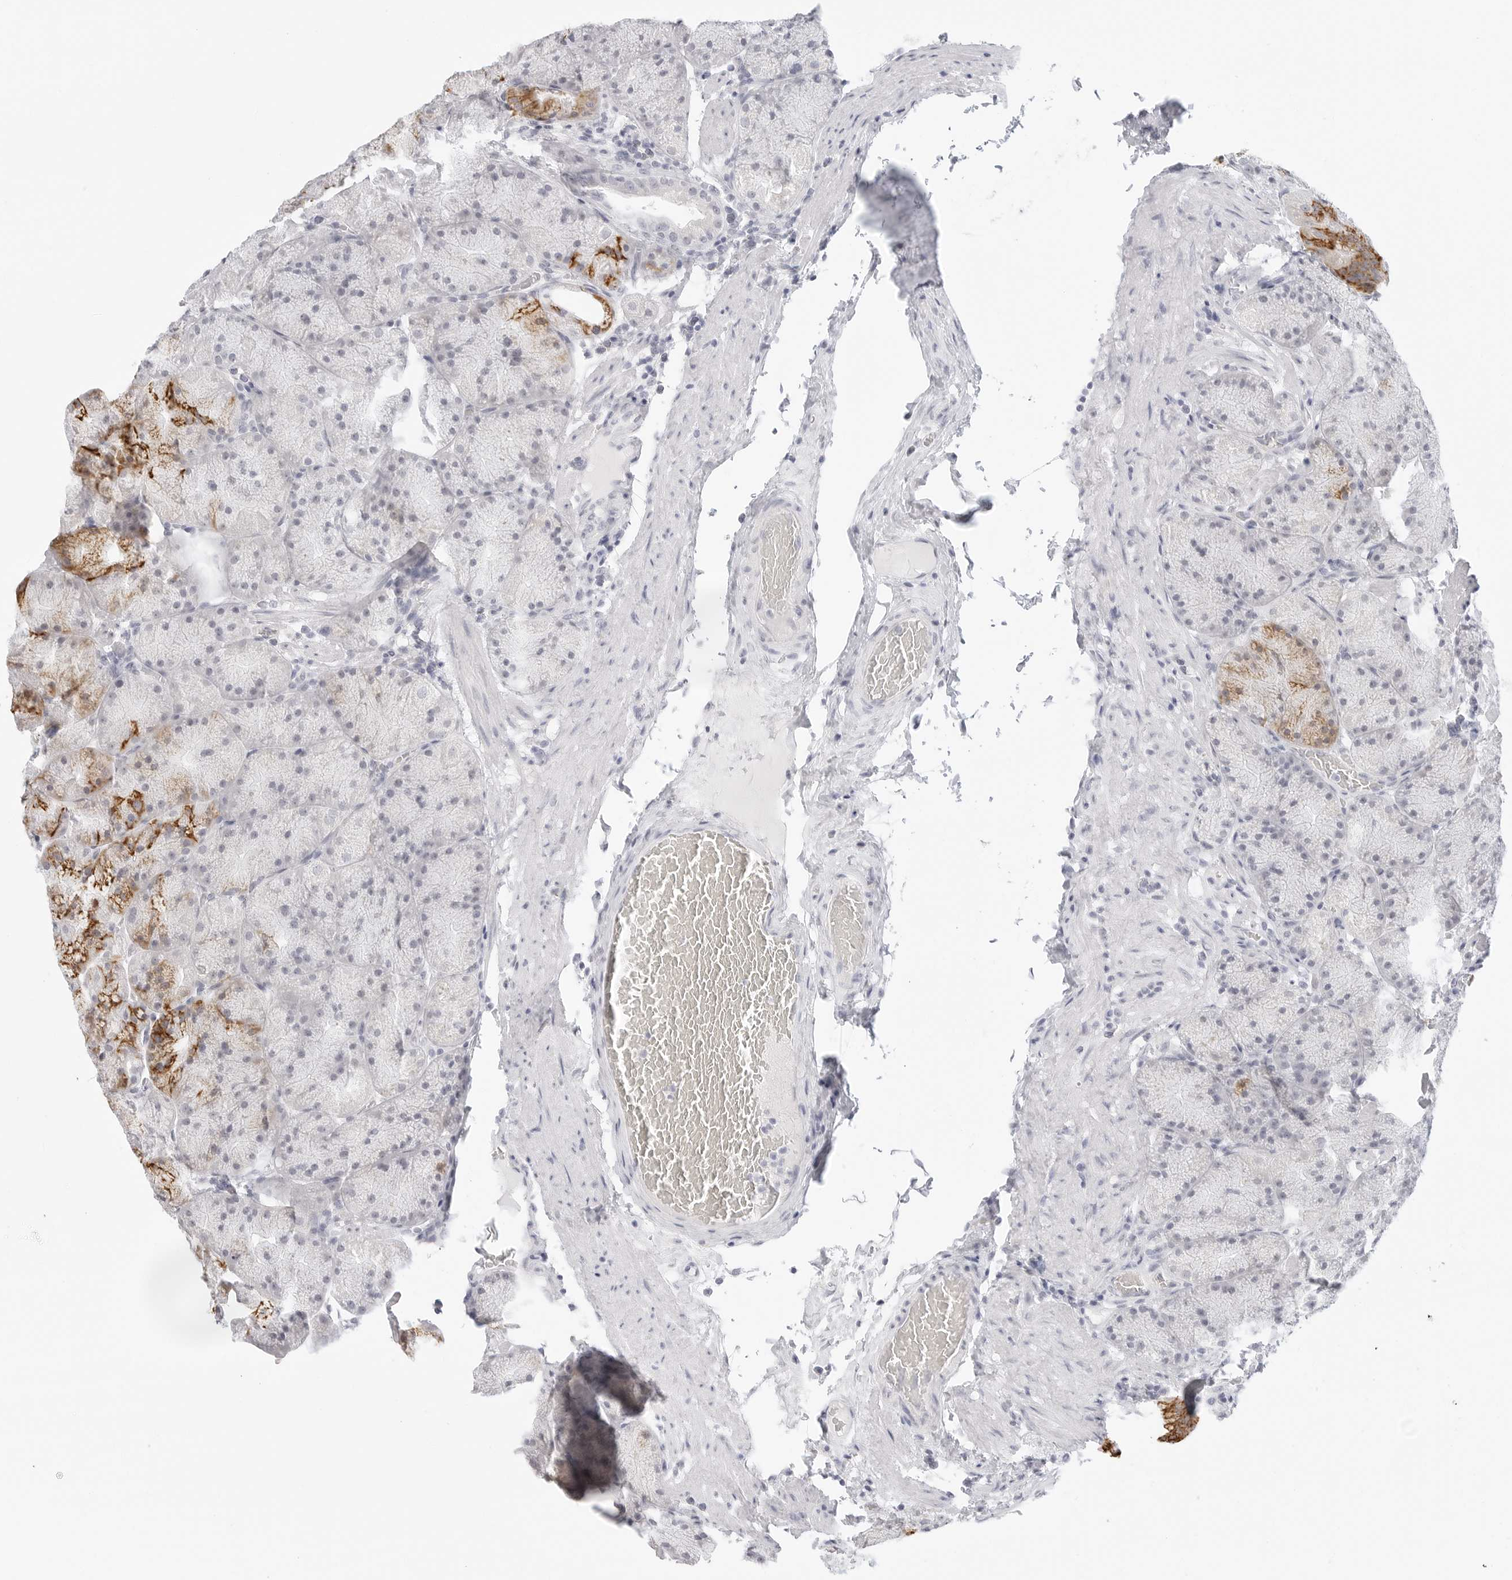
{"staining": {"intensity": "strong", "quantity": "<25%", "location": "cytoplasmic/membranous"}, "tissue": "stomach", "cell_type": "Glandular cells", "image_type": "normal", "snomed": [{"axis": "morphology", "description": "Normal tissue, NOS"}, {"axis": "topography", "description": "Stomach, upper"}, {"axis": "topography", "description": "Stomach"}], "caption": "IHC image of unremarkable stomach: stomach stained using immunohistochemistry exhibits medium levels of strong protein expression localized specifically in the cytoplasmic/membranous of glandular cells, appearing as a cytoplasmic/membranous brown color.", "gene": "HMGCS2", "patient": {"sex": "male", "age": 48}}